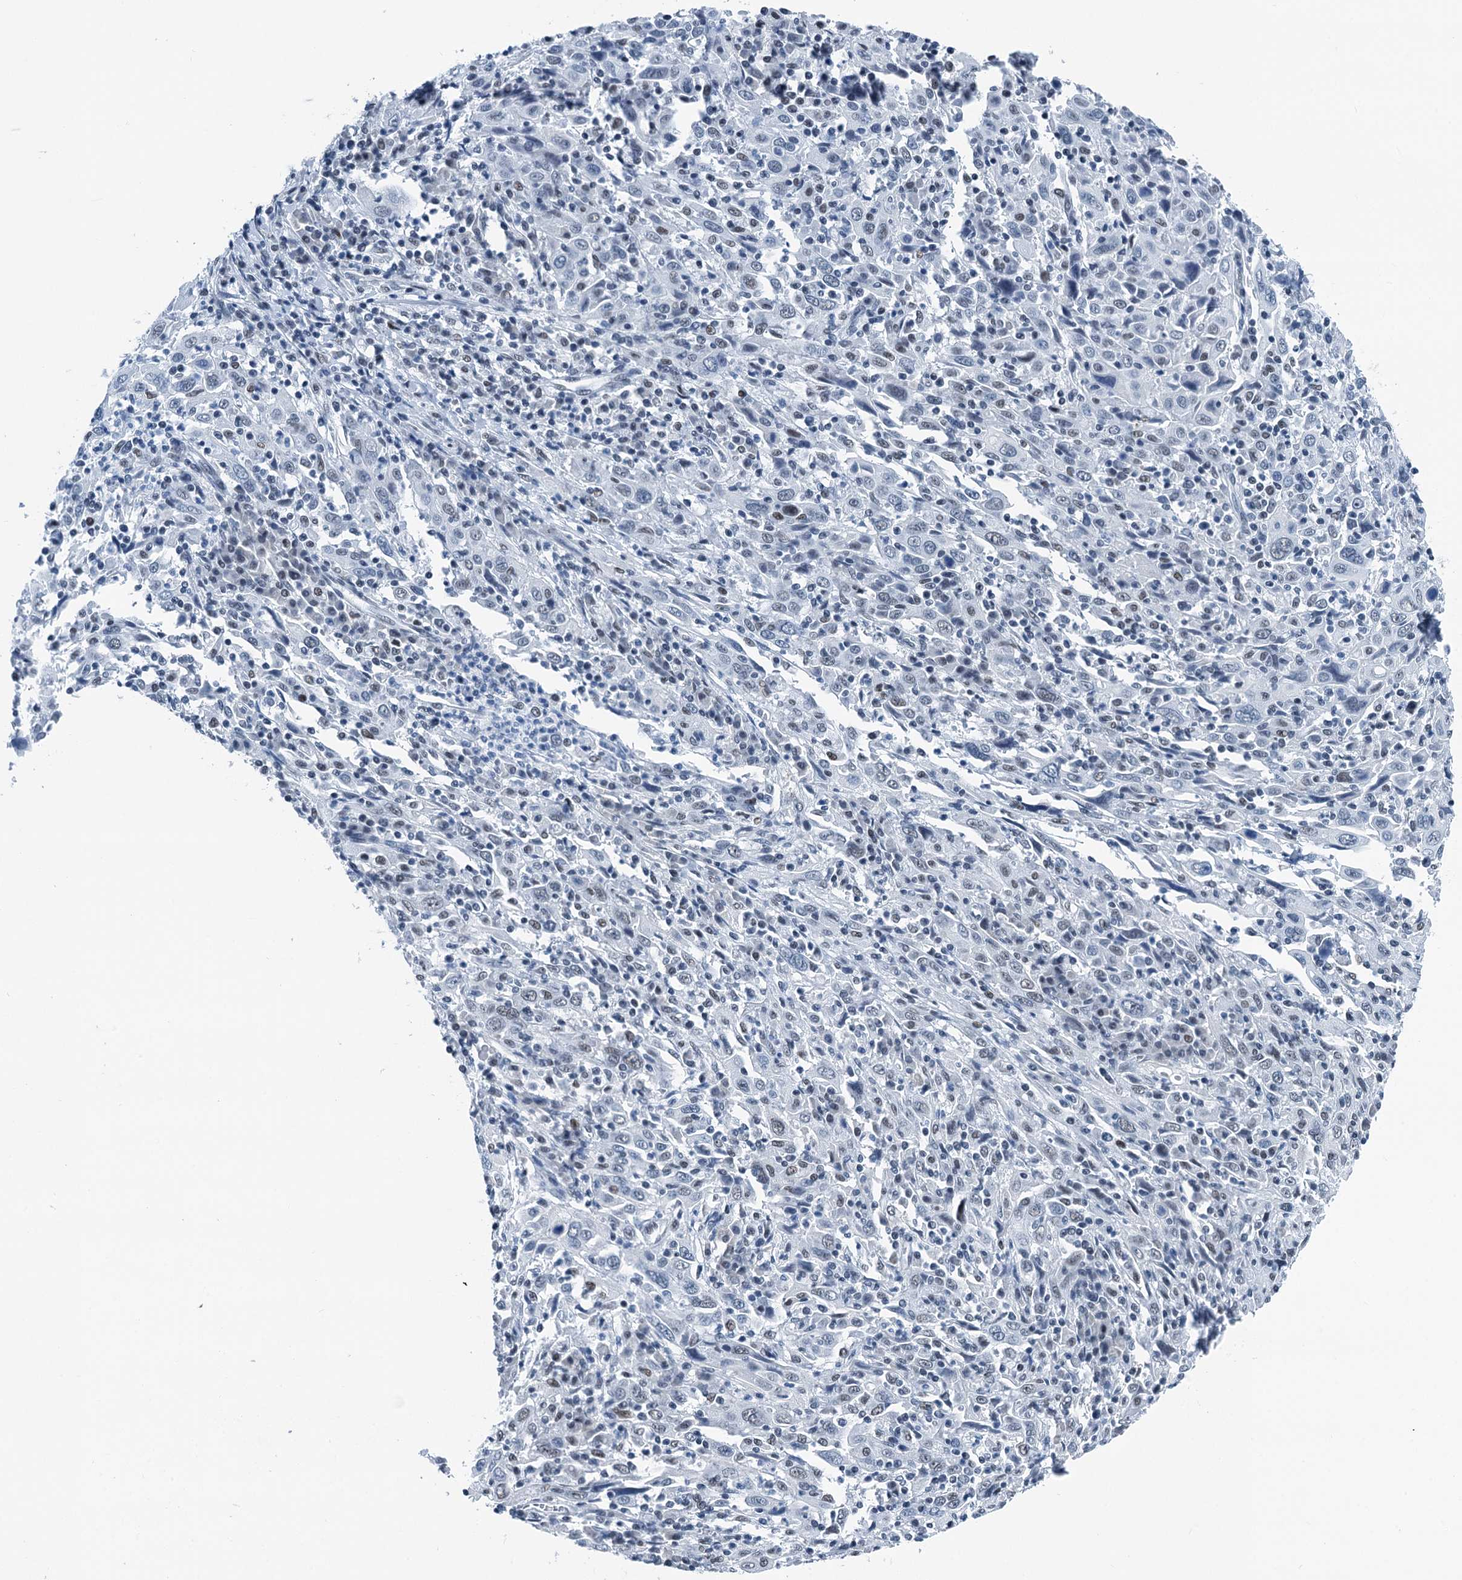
{"staining": {"intensity": "negative", "quantity": "none", "location": "none"}, "tissue": "cervical cancer", "cell_type": "Tumor cells", "image_type": "cancer", "snomed": [{"axis": "morphology", "description": "Squamous cell carcinoma, NOS"}, {"axis": "topography", "description": "Cervix"}], "caption": "Cervical cancer (squamous cell carcinoma) stained for a protein using IHC reveals no expression tumor cells.", "gene": "TRPT1", "patient": {"sex": "female", "age": 46}}